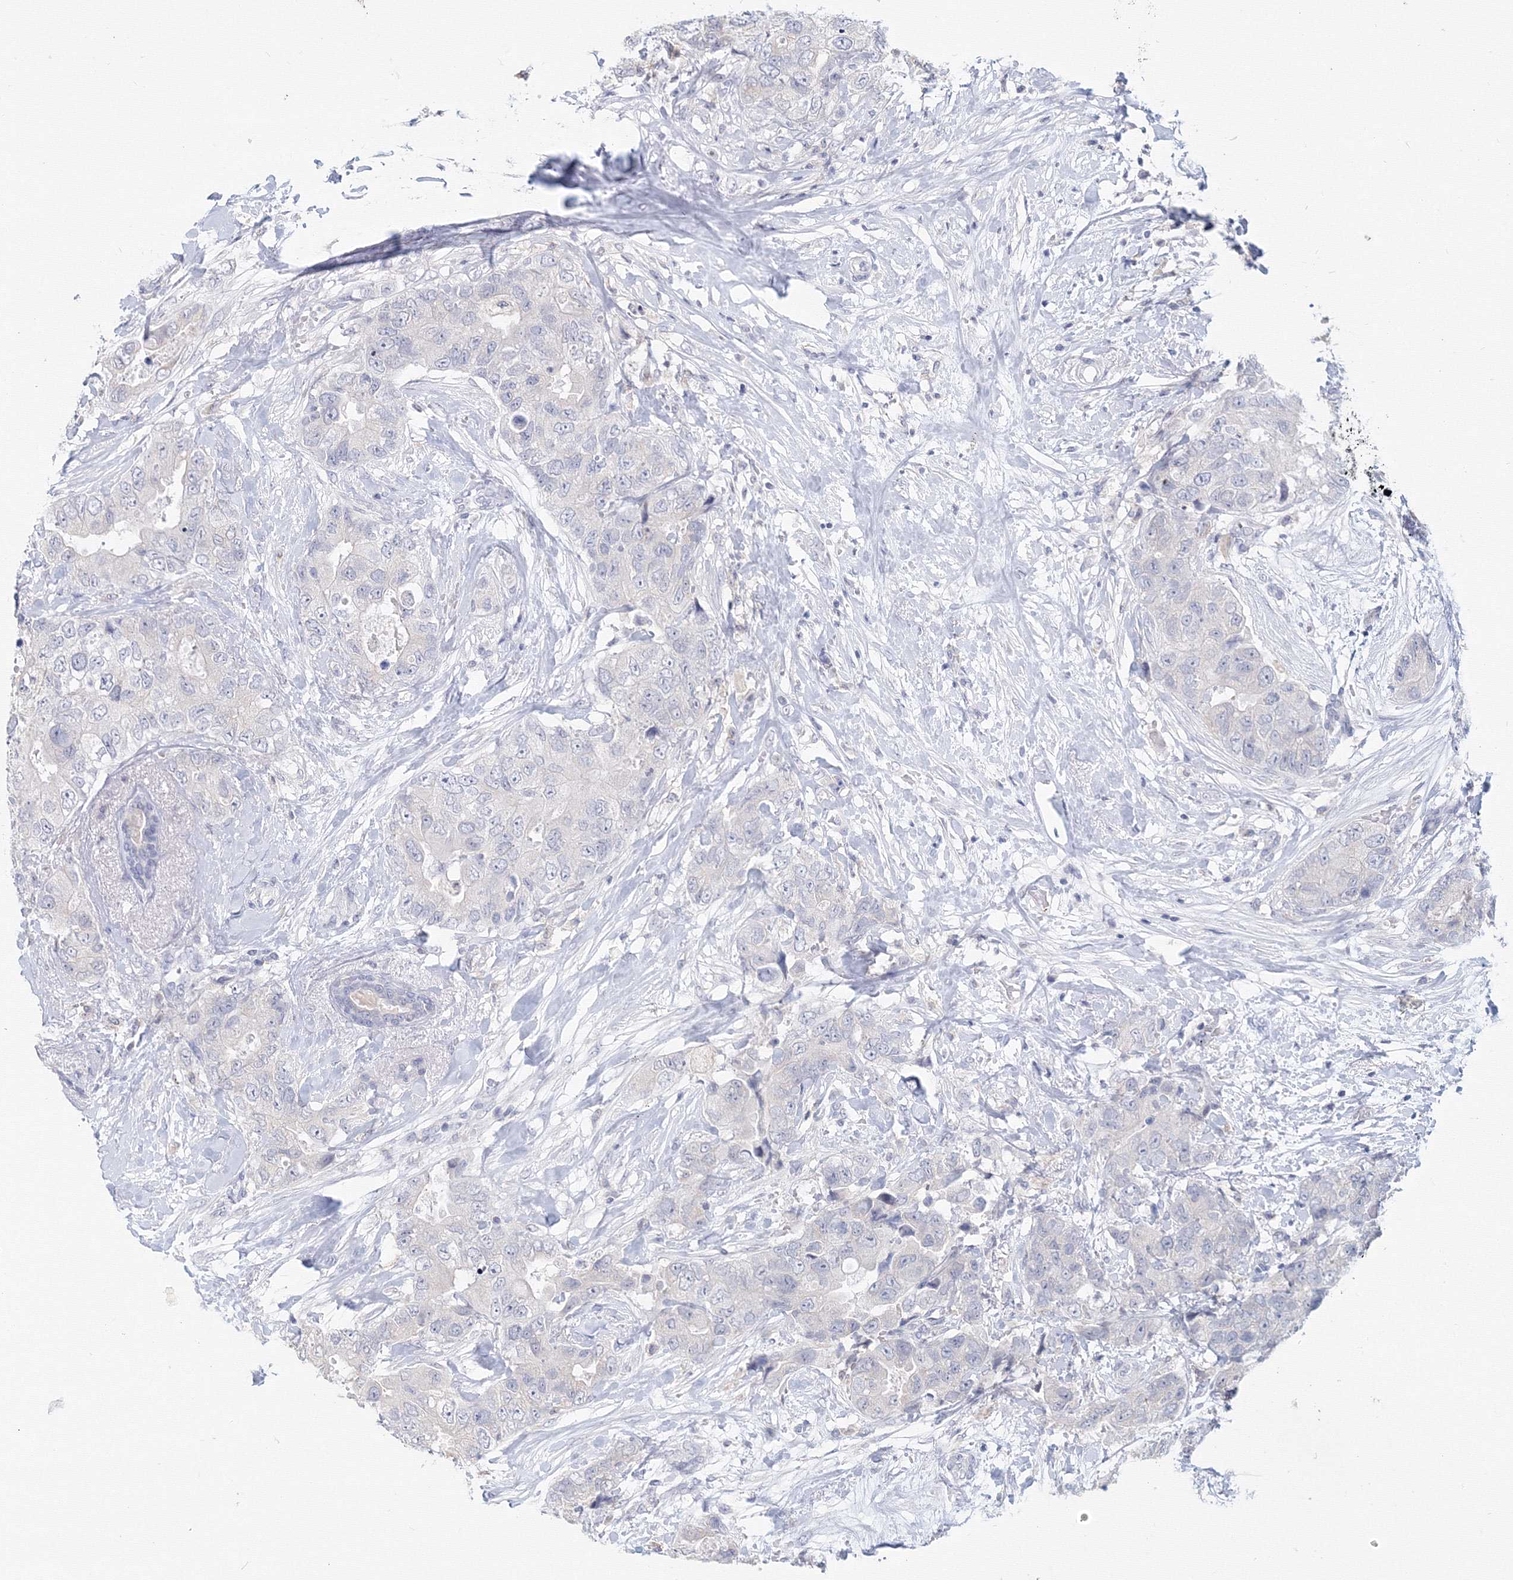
{"staining": {"intensity": "negative", "quantity": "none", "location": "none"}, "tissue": "breast cancer", "cell_type": "Tumor cells", "image_type": "cancer", "snomed": [{"axis": "morphology", "description": "Duct carcinoma"}, {"axis": "topography", "description": "Breast"}], "caption": "A photomicrograph of intraductal carcinoma (breast) stained for a protein reveals no brown staining in tumor cells.", "gene": "SLC7A7", "patient": {"sex": "female", "age": 62}}